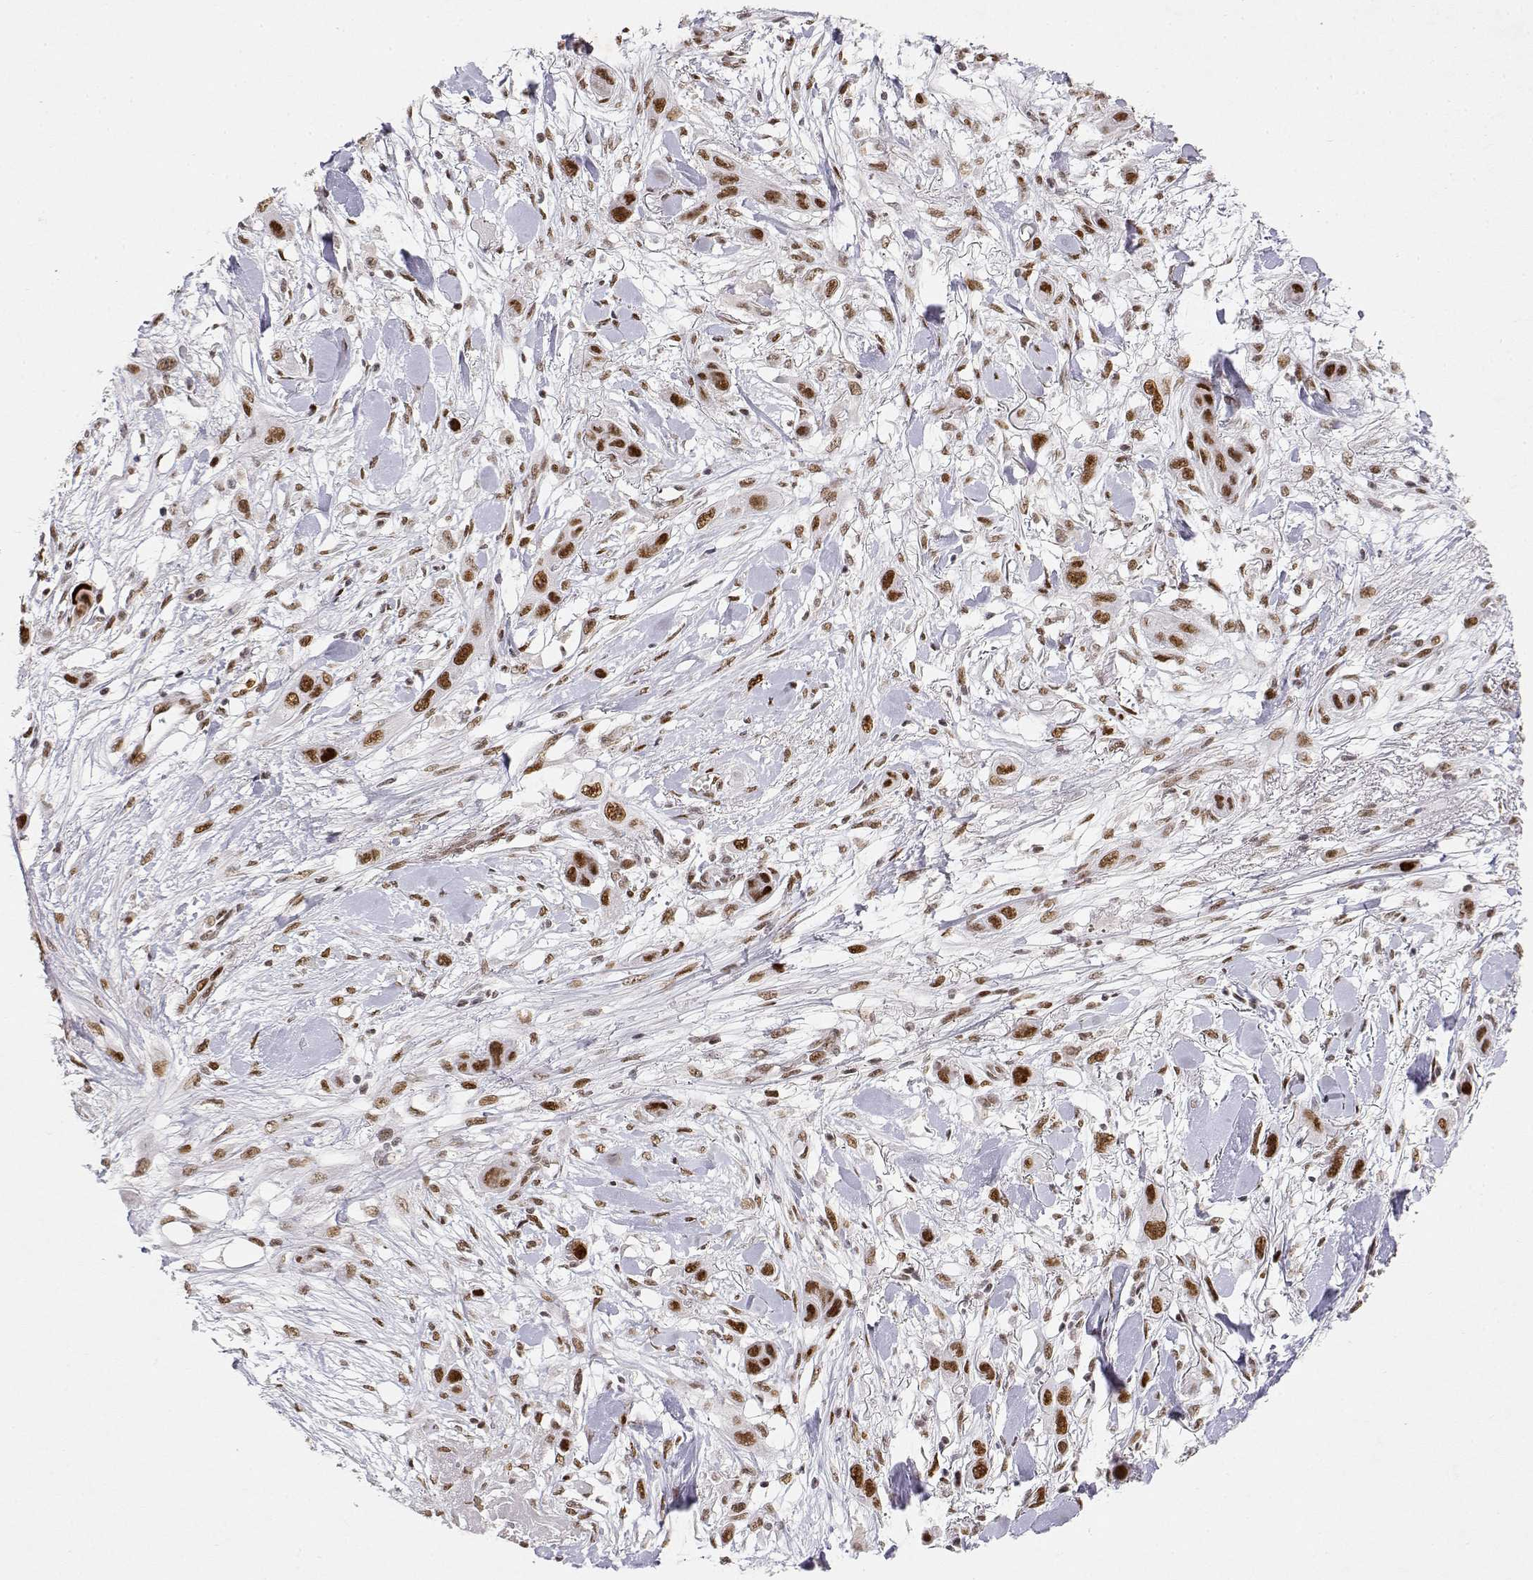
{"staining": {"intensity": "moderate", "quantity": ">75%", "location": "nuclear"}, "tissue": "skin cancer", "cell_type": "Tumor cells", "image_type": "cancer", "snomed": [{"axis": "morphology", "description": "Squamous cell carcinoma, NOS"}, {"axis": "topography", "description": "Skin"}], "caption": "This is an image of IHC staining of squamous cell carcinoma (skin), which shows moderate staining in the nuclear of tumor cells.", "gene": "RSF1", "patient": {"sex": "male", "age": 79}}